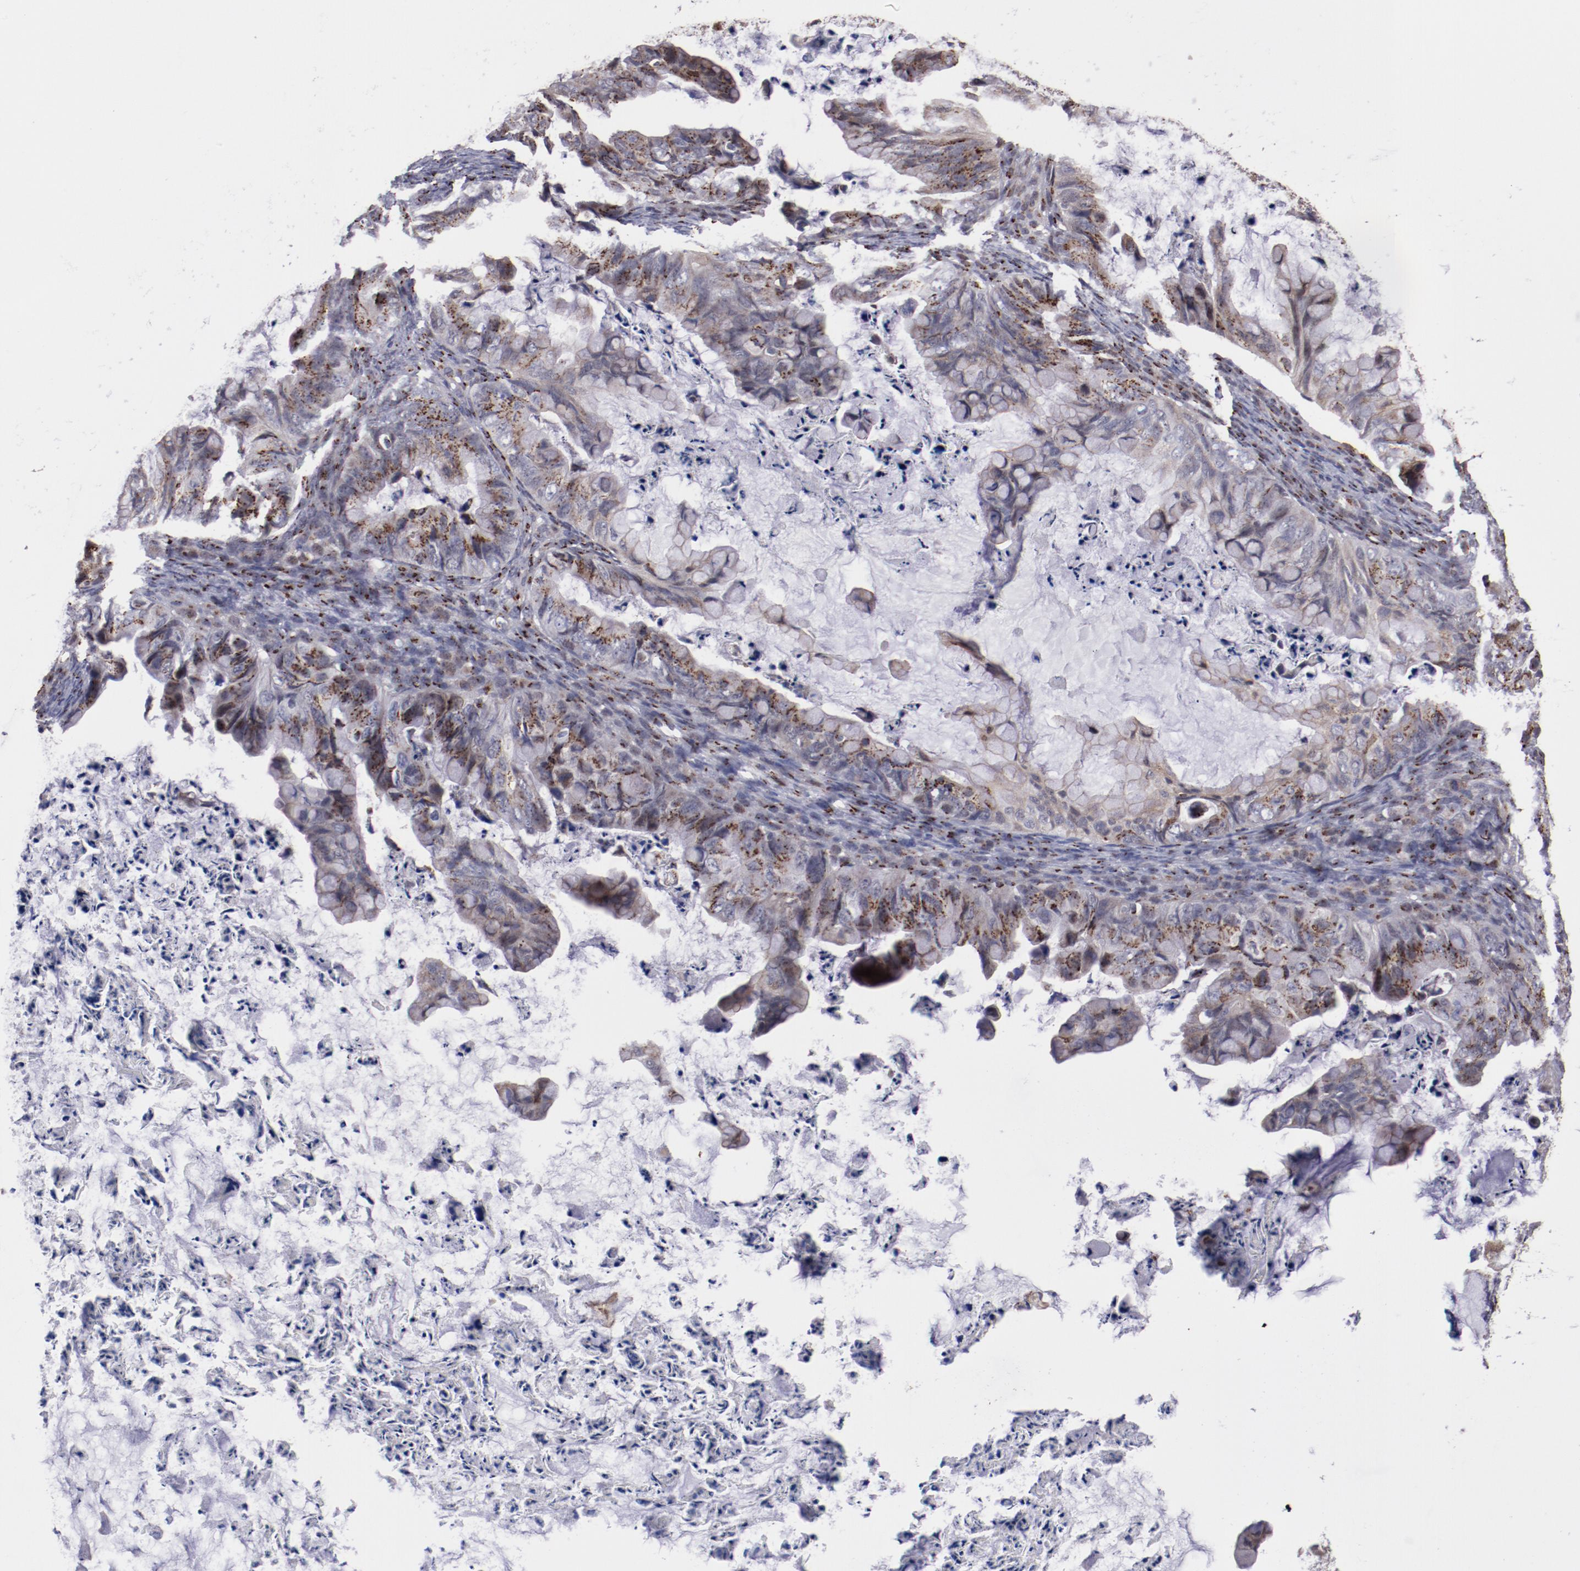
{"staining": {"intensity": "strong", "quantity": ">75%", "location": "cytoplasmic/membranous"}, "tissue": "ovarian cancer", "cell_type": "Tumor cells", "image_type": "cancer", "snomed": [{"axis": "morphology", "description": "Cystadenocarcinoma, mucinous, NOS"}, {"axis": "topography", "description": "Ovary"}], "caption": "Immunohistochemistry photomicrograph of human mucinous cystadenocarcinoma (ovarian) stained for a protein (brown), which displays high levels of strong cytoplasmic/membranous positivity in about >75% of tumor cells.", "gene": "GOLIM4", "patient": {"sex": "female", "age": 36}}